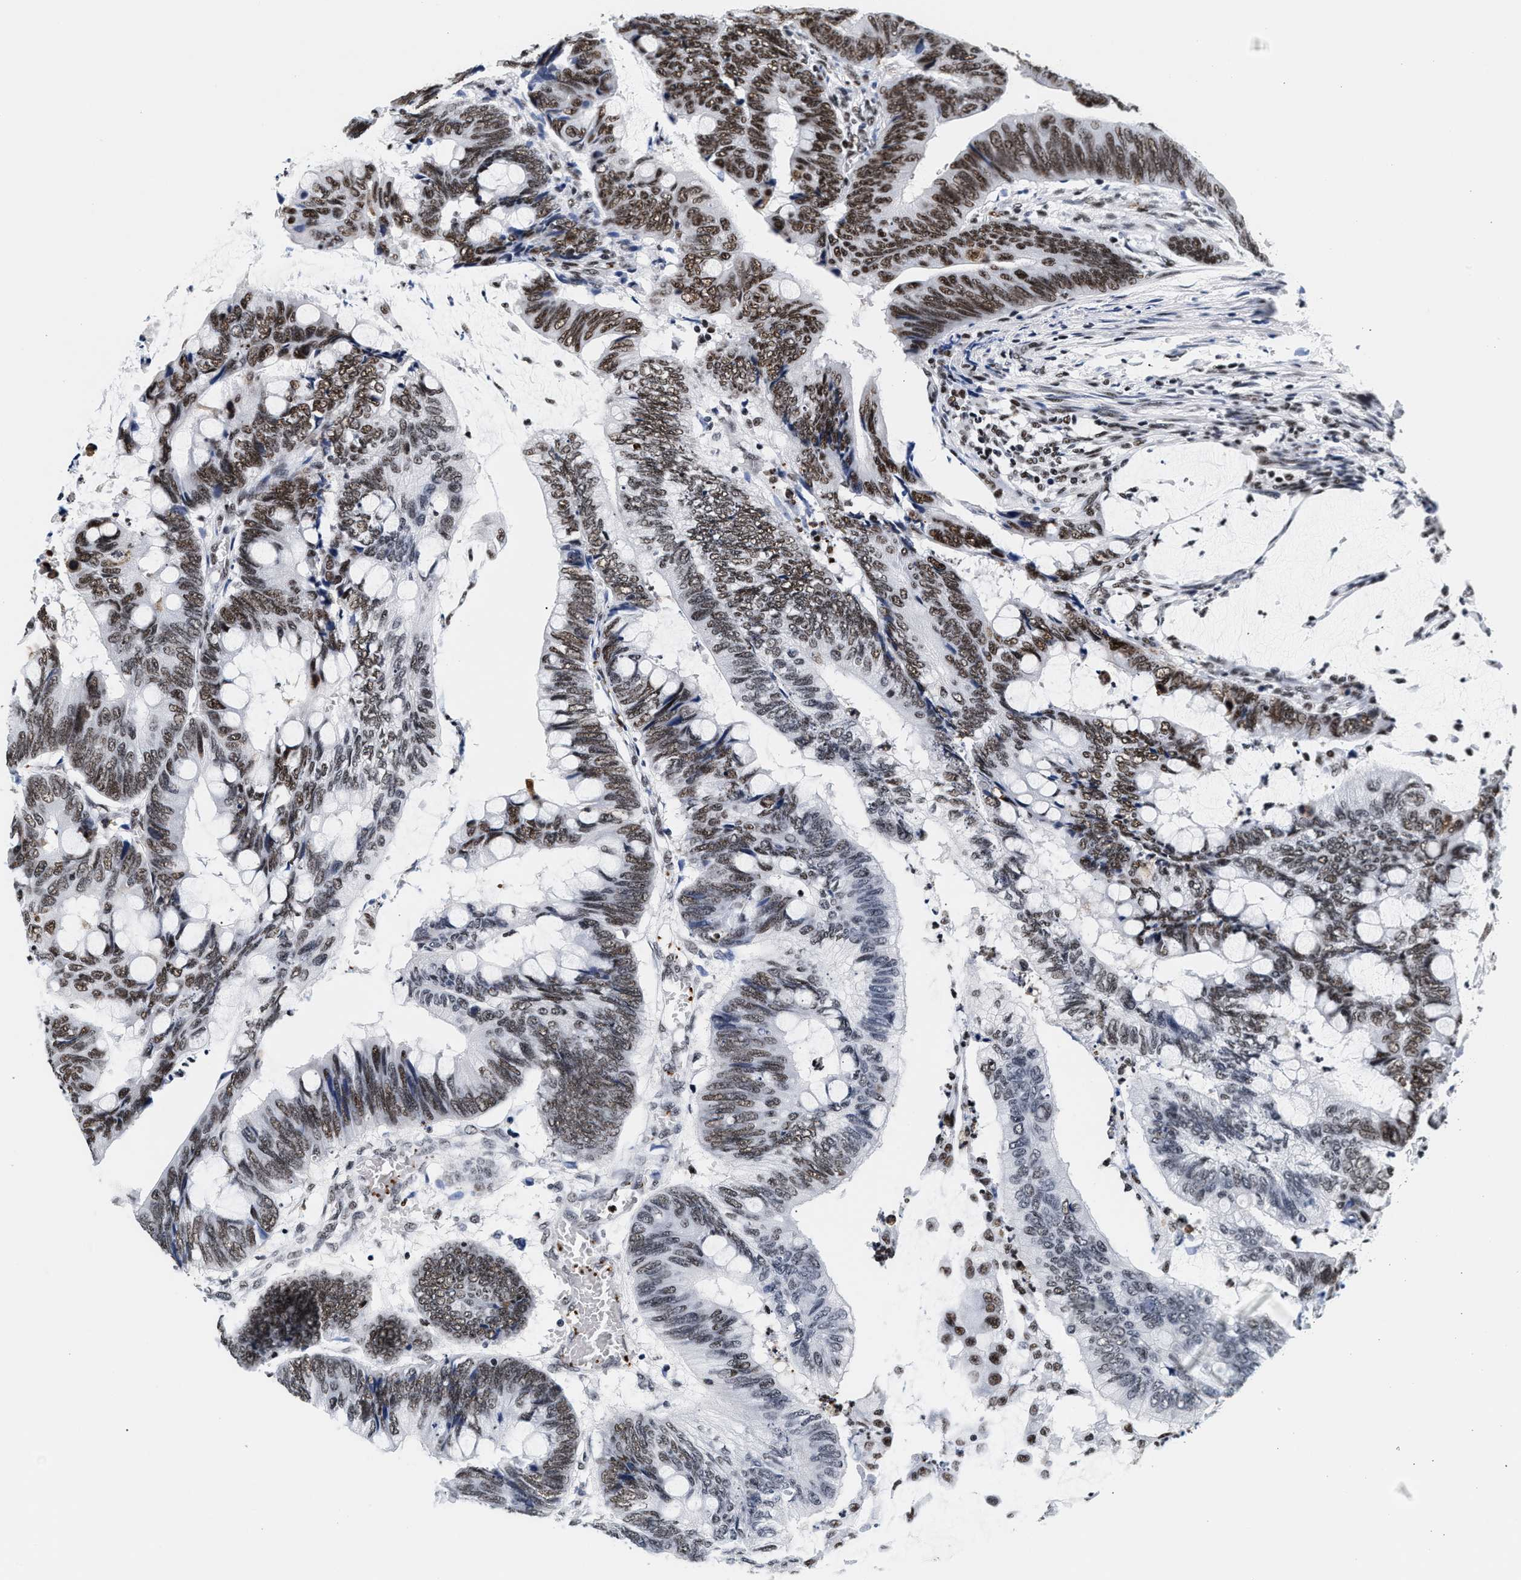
{"staining": {"intensity": "strong", "quantity": "25%-75%", "location": "nuclear"}, "tissue": "colorectal cancer", "cell_type": "Tumor cells", "image_type": "cancer", "snomed": [{"axis": "morphology", "description": "Normal tissue, NOS"}, {"axis": "morphology", "description": "Adenocarcinoma, NOS"}, {"axis": "topography", "description": "Rectum"}, {"axis": "topography", "description": "Peripheral nerve tissue"}], "caption": "Tumor cells show high levels of strong nuclear expression in approximately 25%-75% of cells in human adenocarcinoma (colorectal).", "gene": "RAD21", "patient": {"sex": "male", "age": 92}}